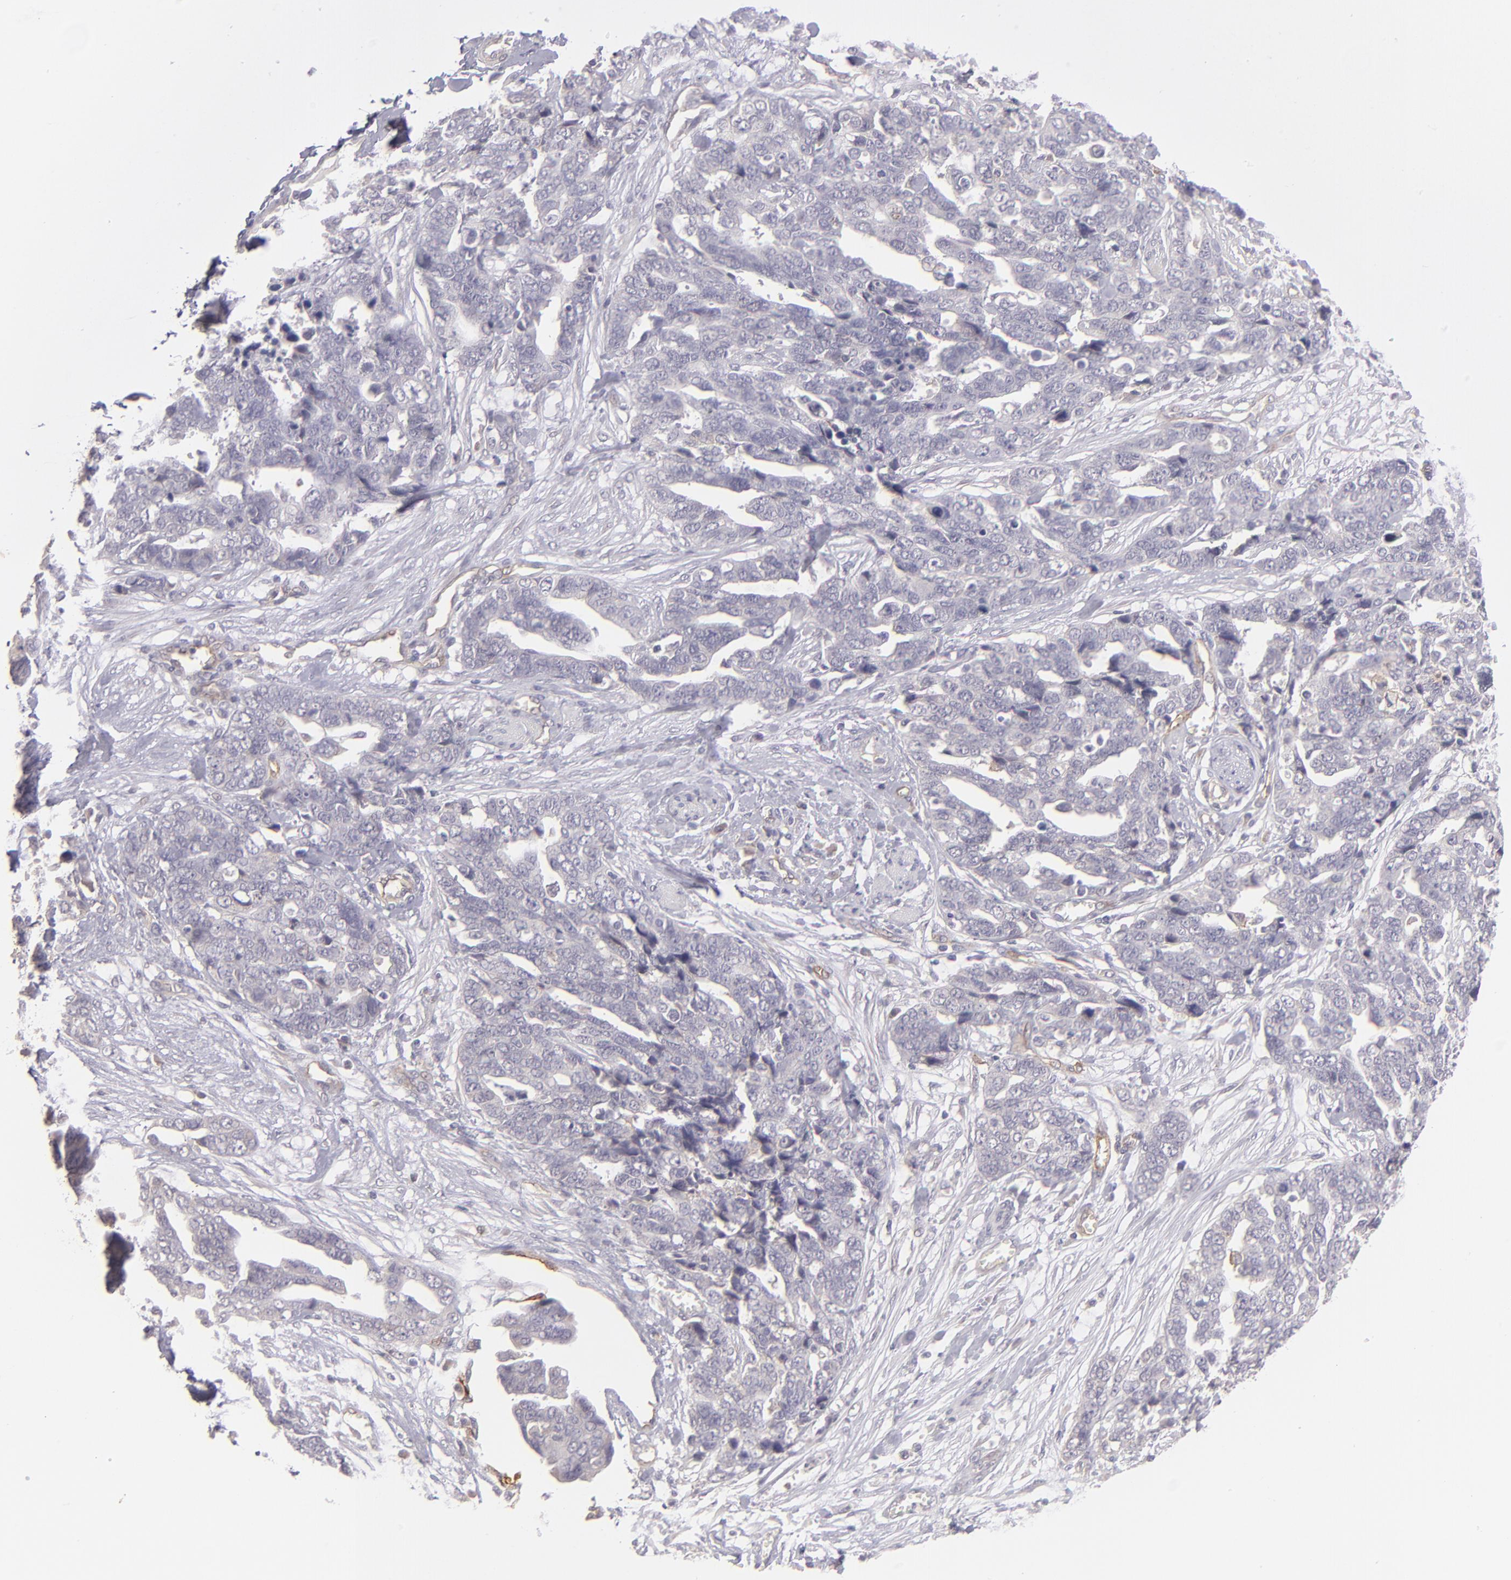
{"staining": {"intensity": "negative", "quantity": "none", "location": "none"}, "tissue": "ovarian cancer", "cell_type": "Tumor cells", "image_type": "cancer", "snomed": [{"axis": "morphology", "description": "Normal tissue, NOS"}, {"axis": "morphology", "description": "Cystadenocarcinoma, serous, NOS"}, {"axis": "topography", "description": "Fallopian tube"}, {"axis": "topography", "description": "Ovary"}], "caption": "Immunohistochemical staining of ovarian serous cystadenocarcinoma exhibits no significant positivity in tumor cells. The staining was performed using DAB (3,3'-diaminobenzidine) to visualize the protein expression in brown, while the nuclei were stained in blue with hematoxylin (Magnification: 20x).", "gene": "THBD", "patient": {"sex": "female", "age": 56}}